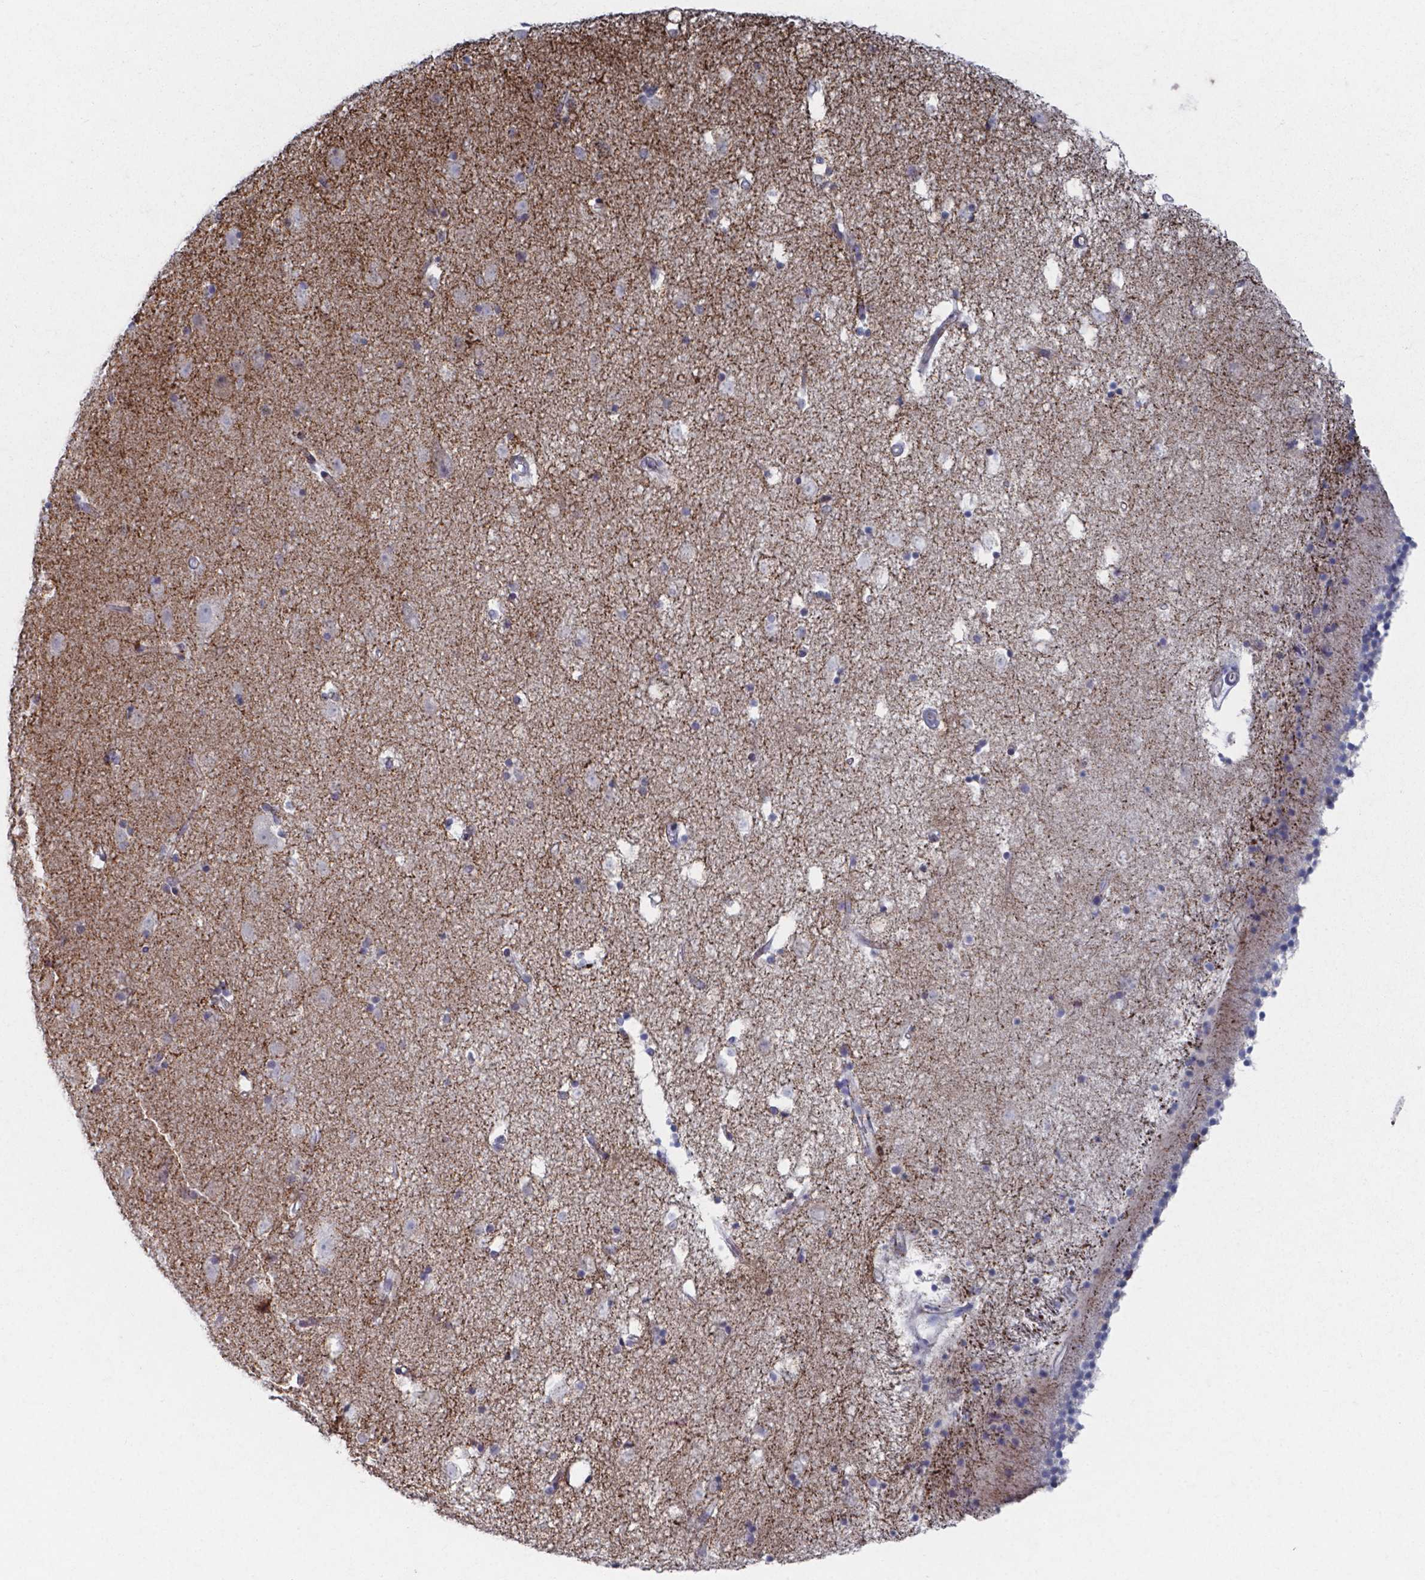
{"staining": {"intensity": "negative", "quantity": "none", "location": "none"}, "tissue": "caudate", "cell_type": "Glial cells", "image_type": "normal", "snomed": [{"axis": "morphology", "description": "Normal tissue, NOS"}, {"axis": "topography", "description": "Lateral ventricle wall"}], "caption": "Immunohistochemistry (IHC) histopathology image of normal caudate: human caudate stained with DAB (3,3'-diaminobenzidine) shows no significant protein positivity in glial cells.", "gene": "PLA2R1", "patient": {"sex": "female", "age": 71}}